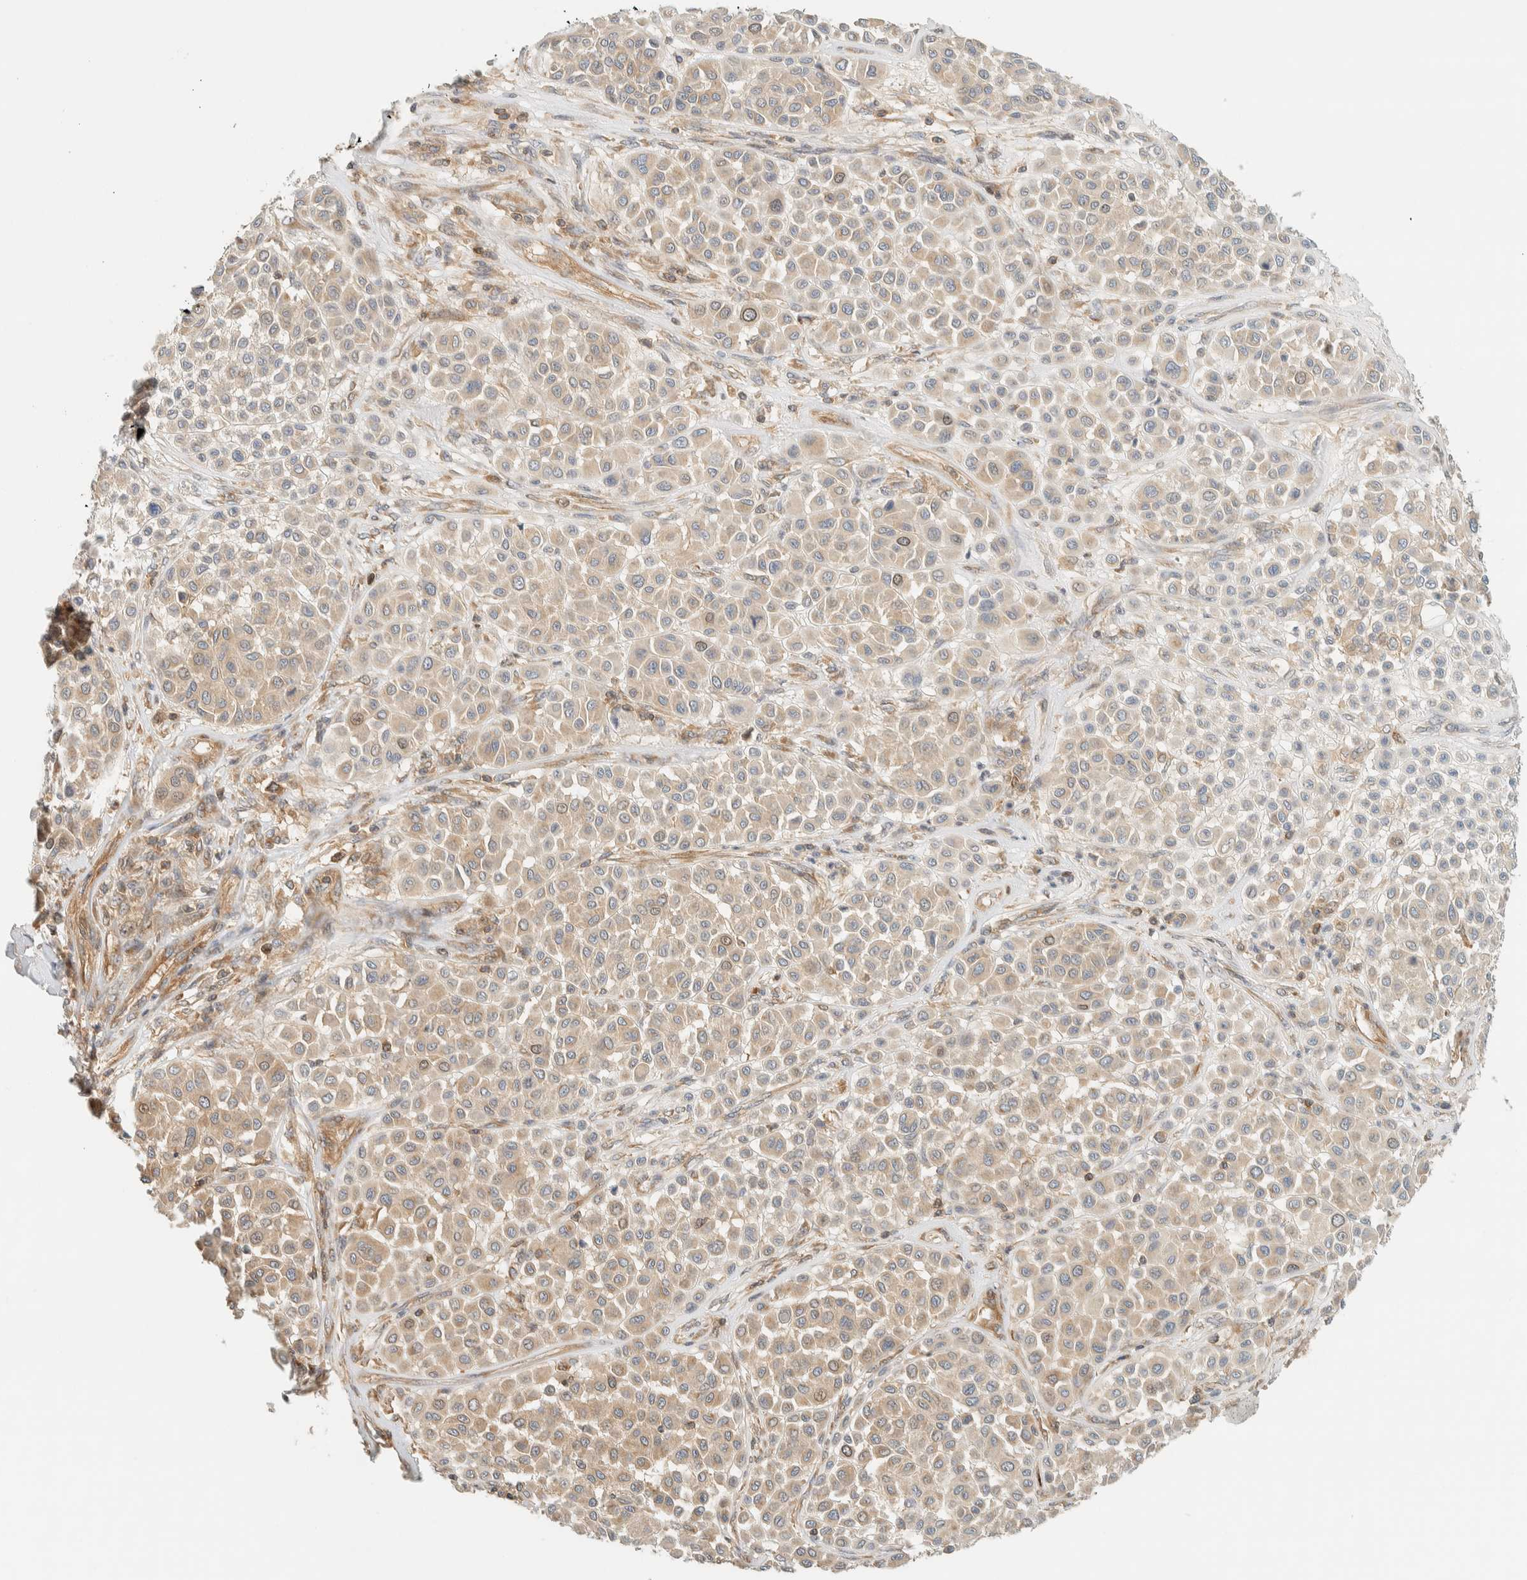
{"staining": {"intensity": "weak", "quantity": ">75%", "location": "cytoplasmic/membranous"}, "tissue": "melanoma", "cell_type": "Tumor cells", "image_type": "cancer", "snomed": [{"axis": "morphology", "description": "Malignant melanoma, Metastatic site"}, {"axis": "topography", "description": "Soft tissue"}], "caption": "About >75% of tumor cells in melanoma exhibit weak cytoplasmic/membranous protein positivity as visualized by brown immunohistochemical staining.", "gene": "ARFGEF1", "patient": {"sex": "male", "age": 41}}